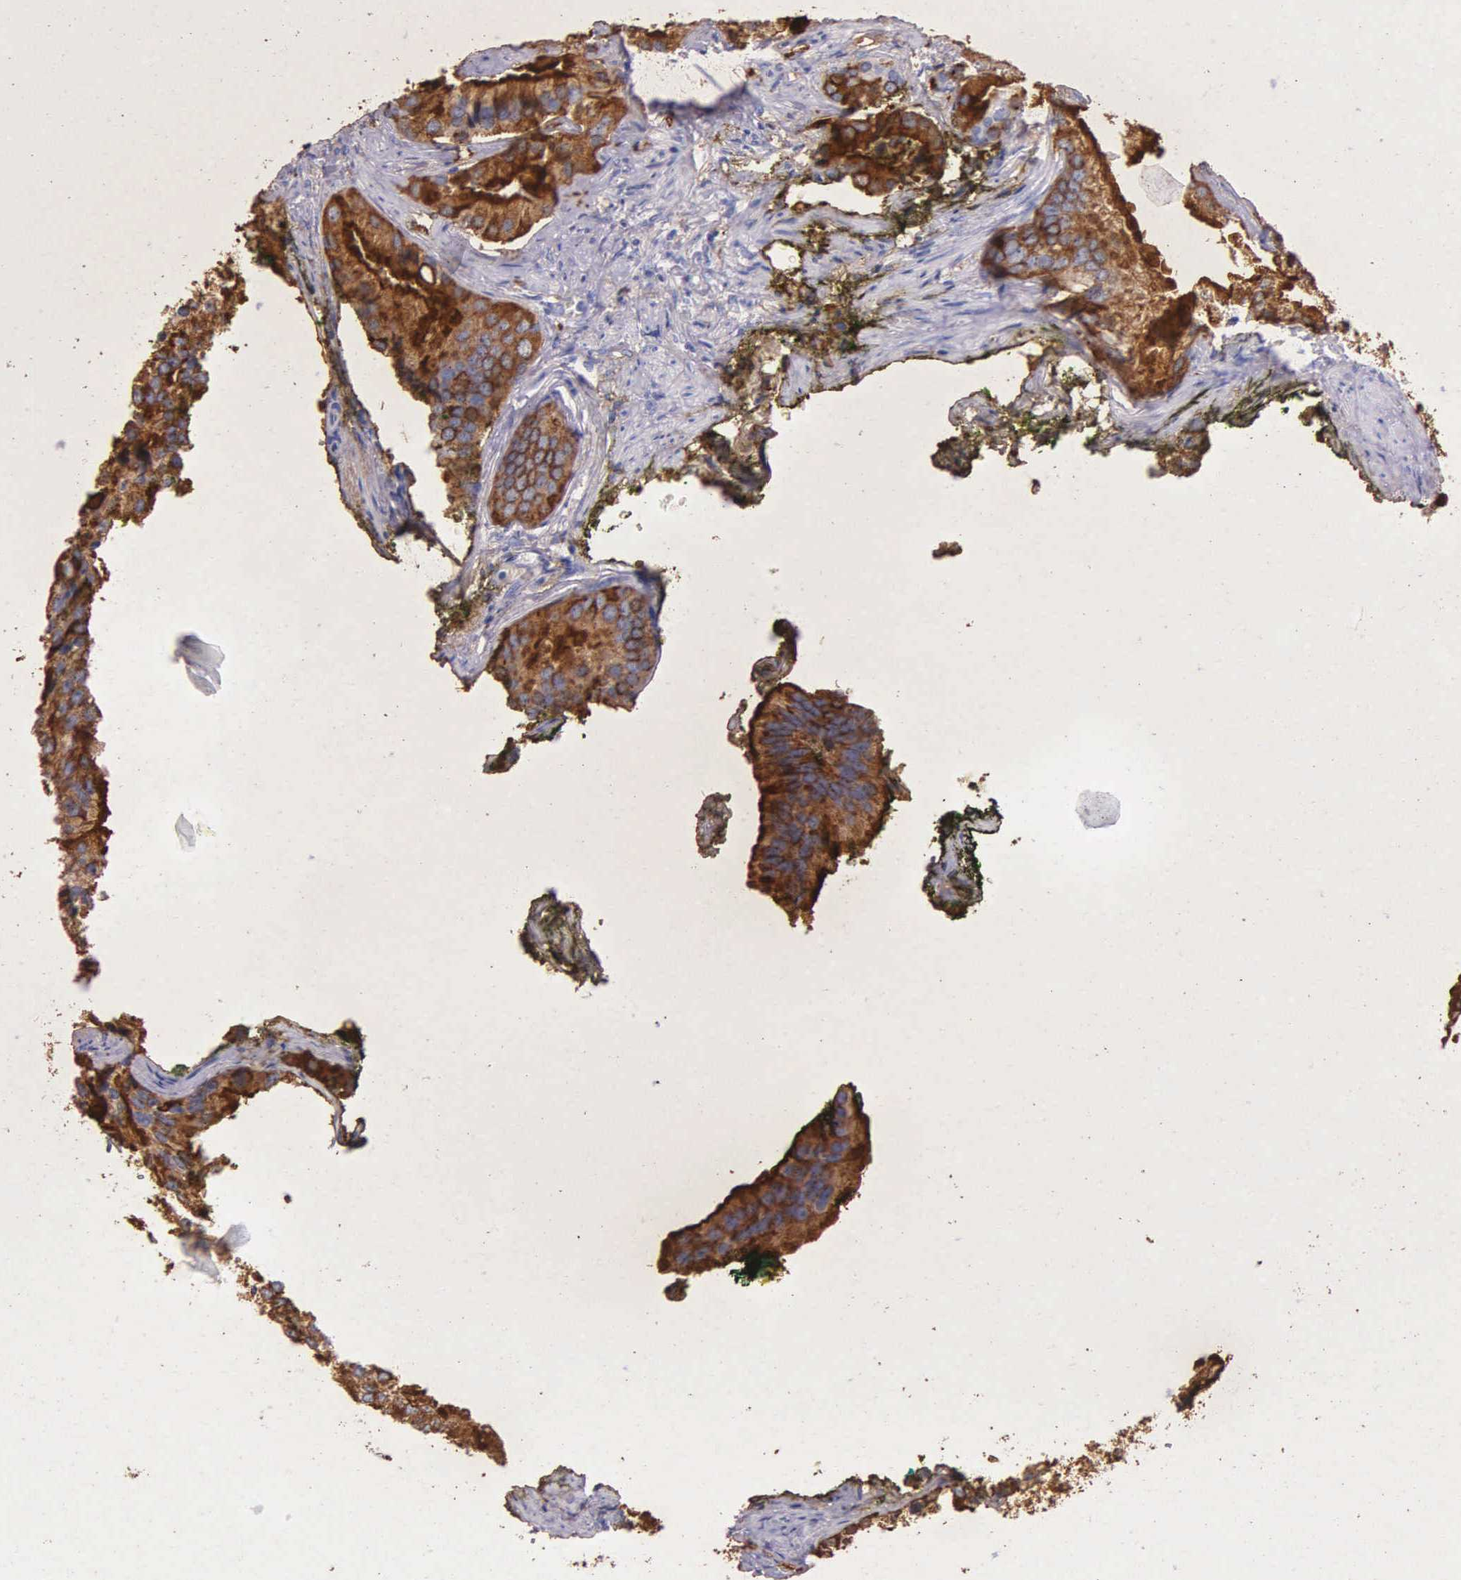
{"staining": {"intensity": "strong", "quantity": ">75%", "location": "cytoplasmic/membranous"}, "tissue": "prostate cancer", "cell_type": "Tumor cells", "image_type": "cancer", "snomed": [{"axis": "morphology", "description": "Adenocarcinoma, Low grade"}, {"axis": "topography", "description": "Prostate"}], "caption": "Protein expression analysis of prostate cancer displays strong cytoplasmic/membranous expression in approximately >75% of tumor cells.", "gene": "KLK3", "patient": {"sex": "male", "age": 71}}